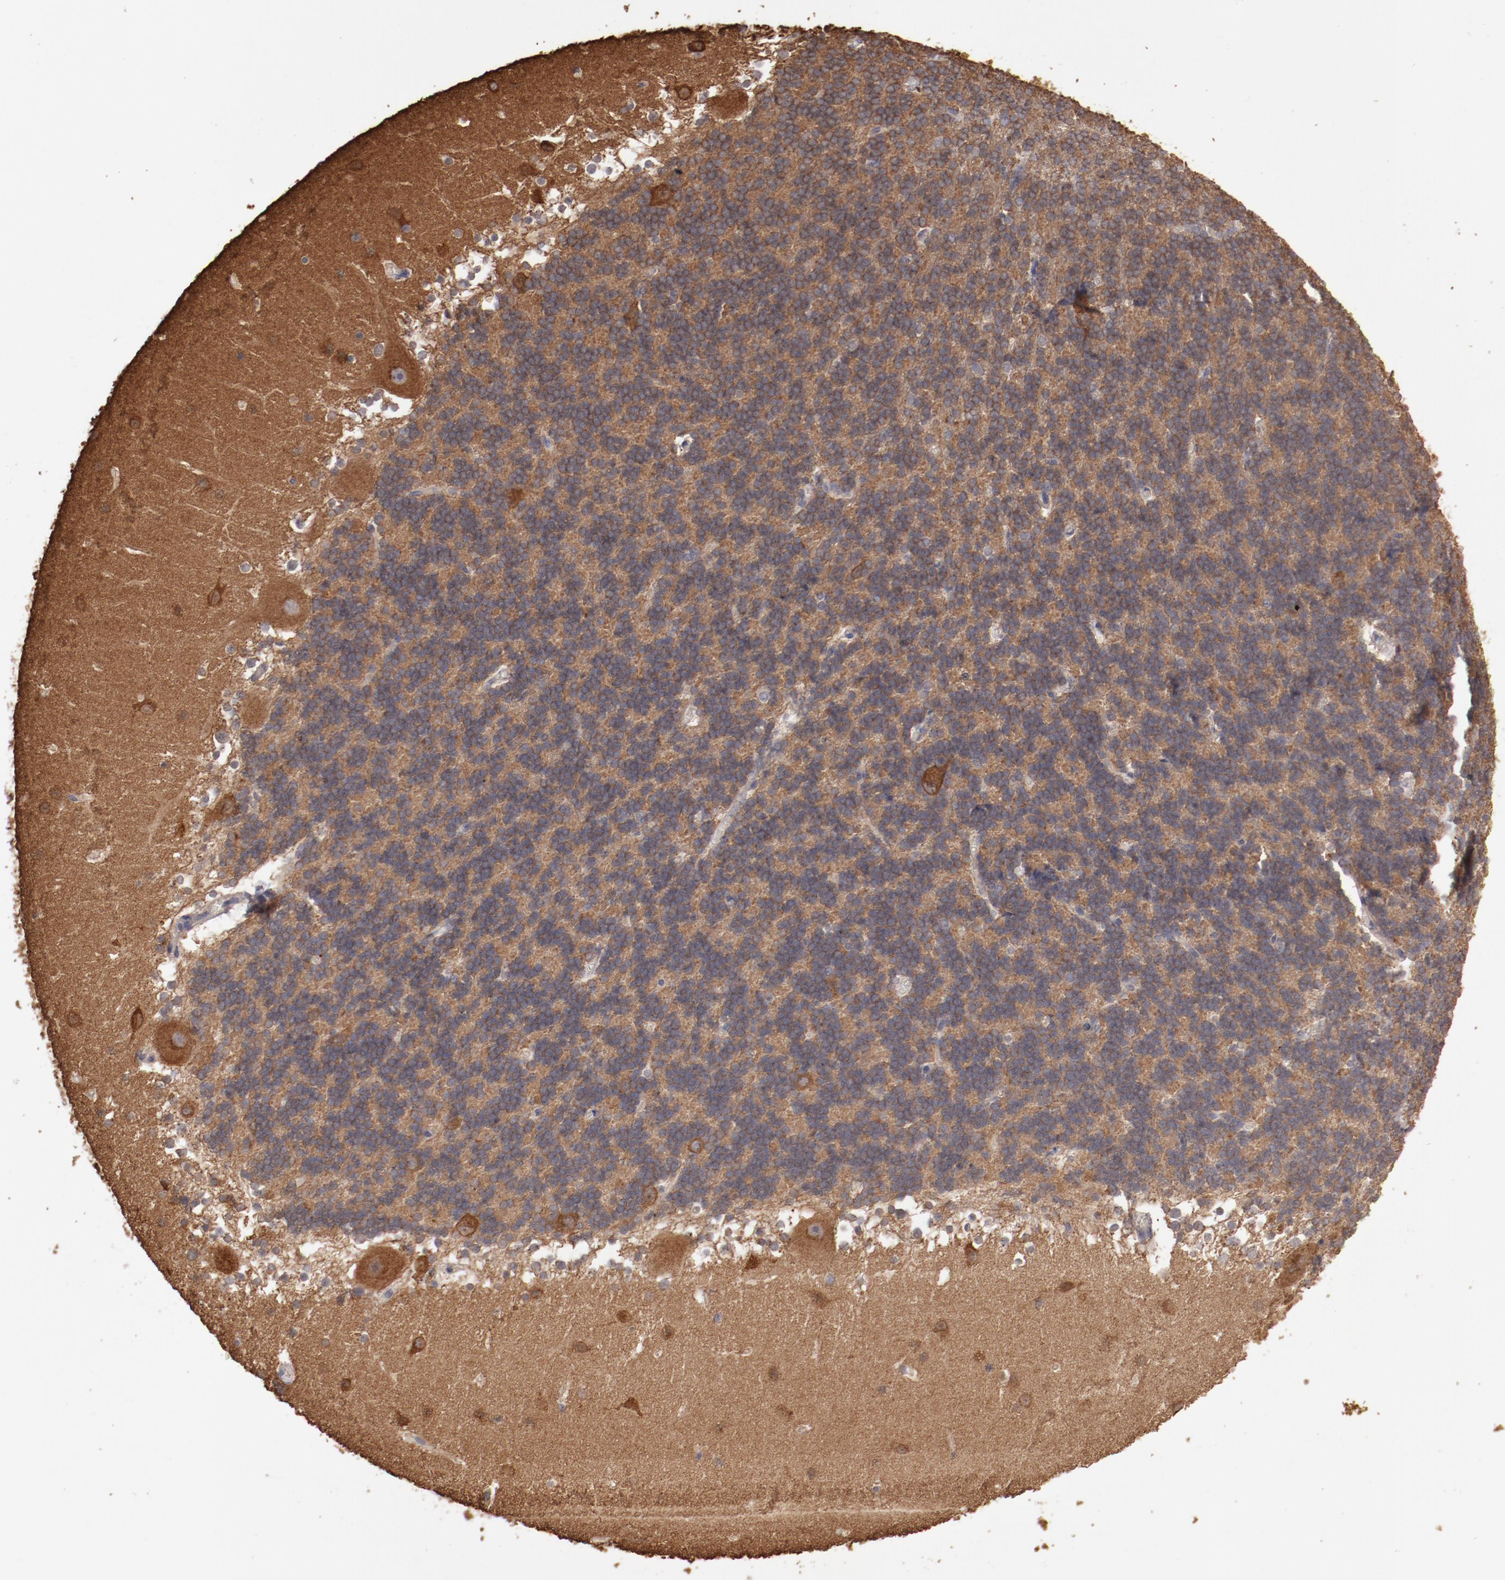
{"staining": {"intensity": "moderate", "quantity": ">75%", "location": "cytoplasmic/membranous"}, "tissue": "cerebellum", "cell_type": "Cells in granular layer", "image_type": "normal", "snomed": [{"axis": "morphology", "description": "Normal tissue, NOS"}, {"axis": "topography", "description": "Cerebellum"}], "caption": "Moderate cytoplasmic/membranous expression for a protein is appreciated in about >75% of cells in granular layer of benign cerebellum using immunohistochemistry.", "gene": "LRRC75B", "patient": {"sex": "female", "age": 19}}